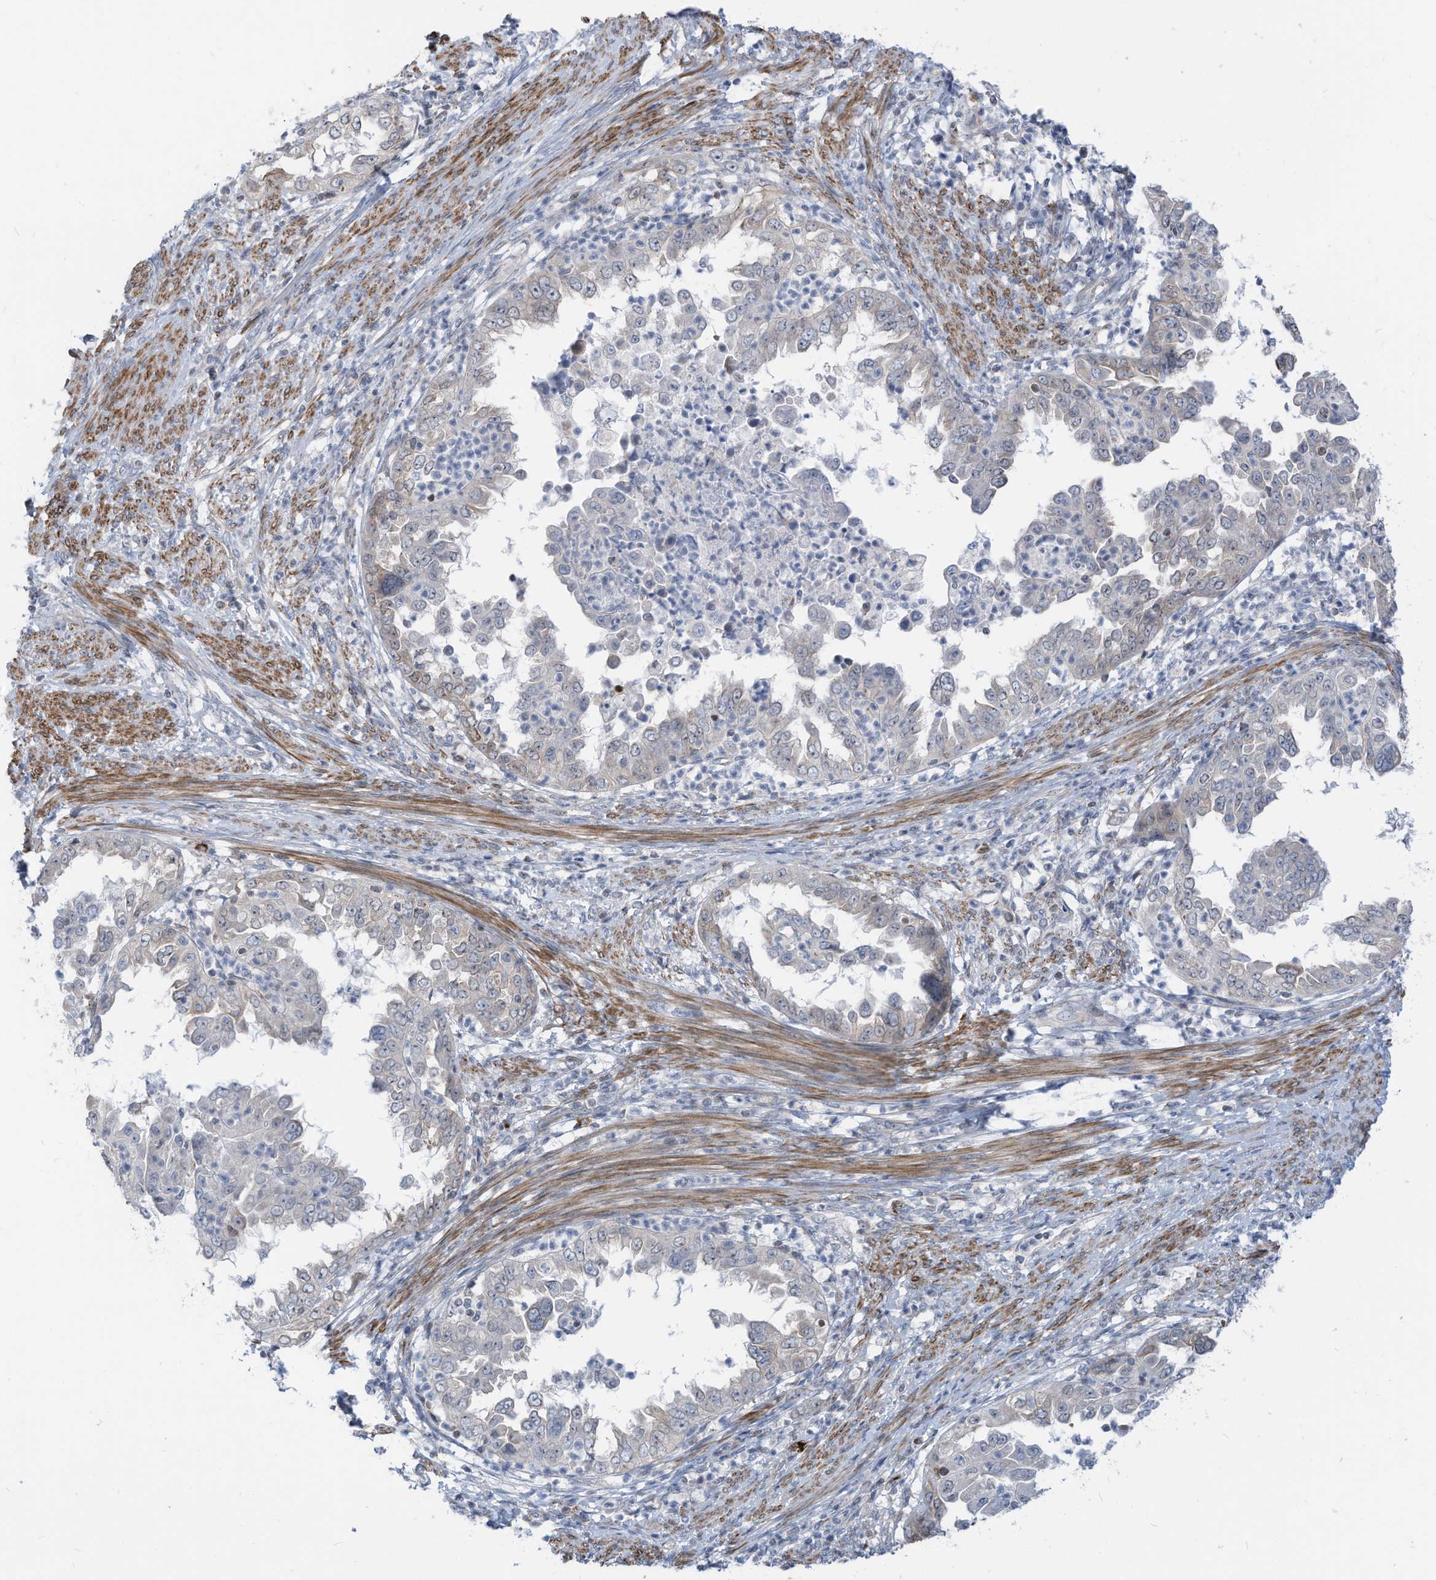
{"staining": {"intensity": "negative", "quantity": "none", "location": "none"}, "tissue": "endometrial cancer", "cell_type": "Tumor cells", "image_type": "cancer", "snomed": [{"axis": "morphology", "description": "Adenocarcinoma, NOS"}, {"axis": "topography", "description": "Endometrium"}], "caption": "Immunohistochemical staining of human endometrial cancer exhibits no significant expression in tumor cells.", "gene": "GPATCH3", "patient": {"sex": "female", "age": 85}}